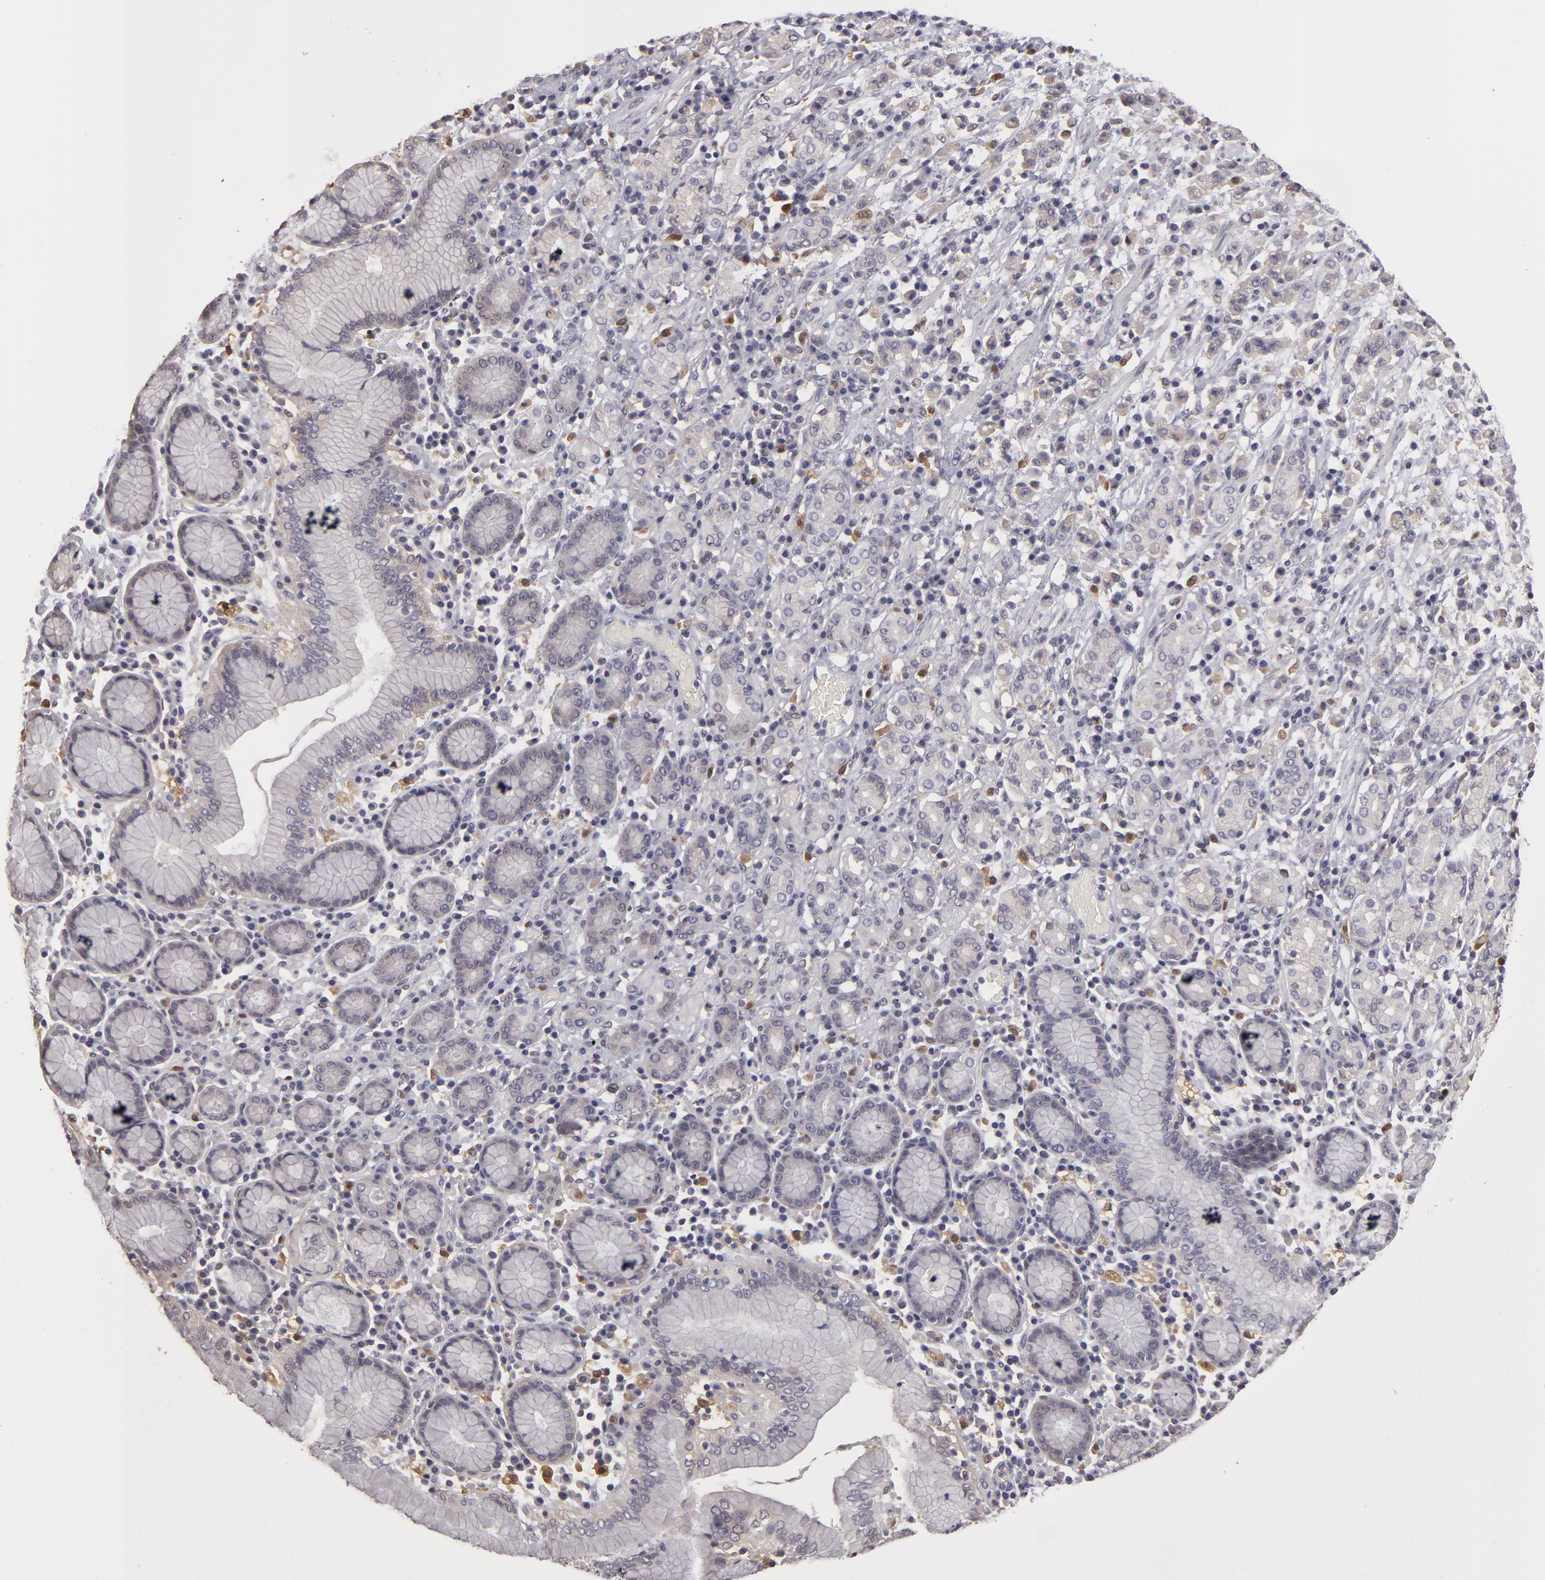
{"staining": {"intensity": "negative", "quantity": "none", "location": "none"}, "tissue": "stomach cancer", "cell_type": "Tumor cells", "image_type": "cancer", "snomed": [{"axis": "morphology", "description": "Adenocarcinoma, NOS"}, {"axis": "topography", "description": "Stomach, lower"}], "caption": "Human stomach cancer stained for a protein using immunohistochemistry (IHC) demonstrates no expression in tumor cells.", "gene": "GNPDA1", "patient": {"sex": "male", "age": 88}}